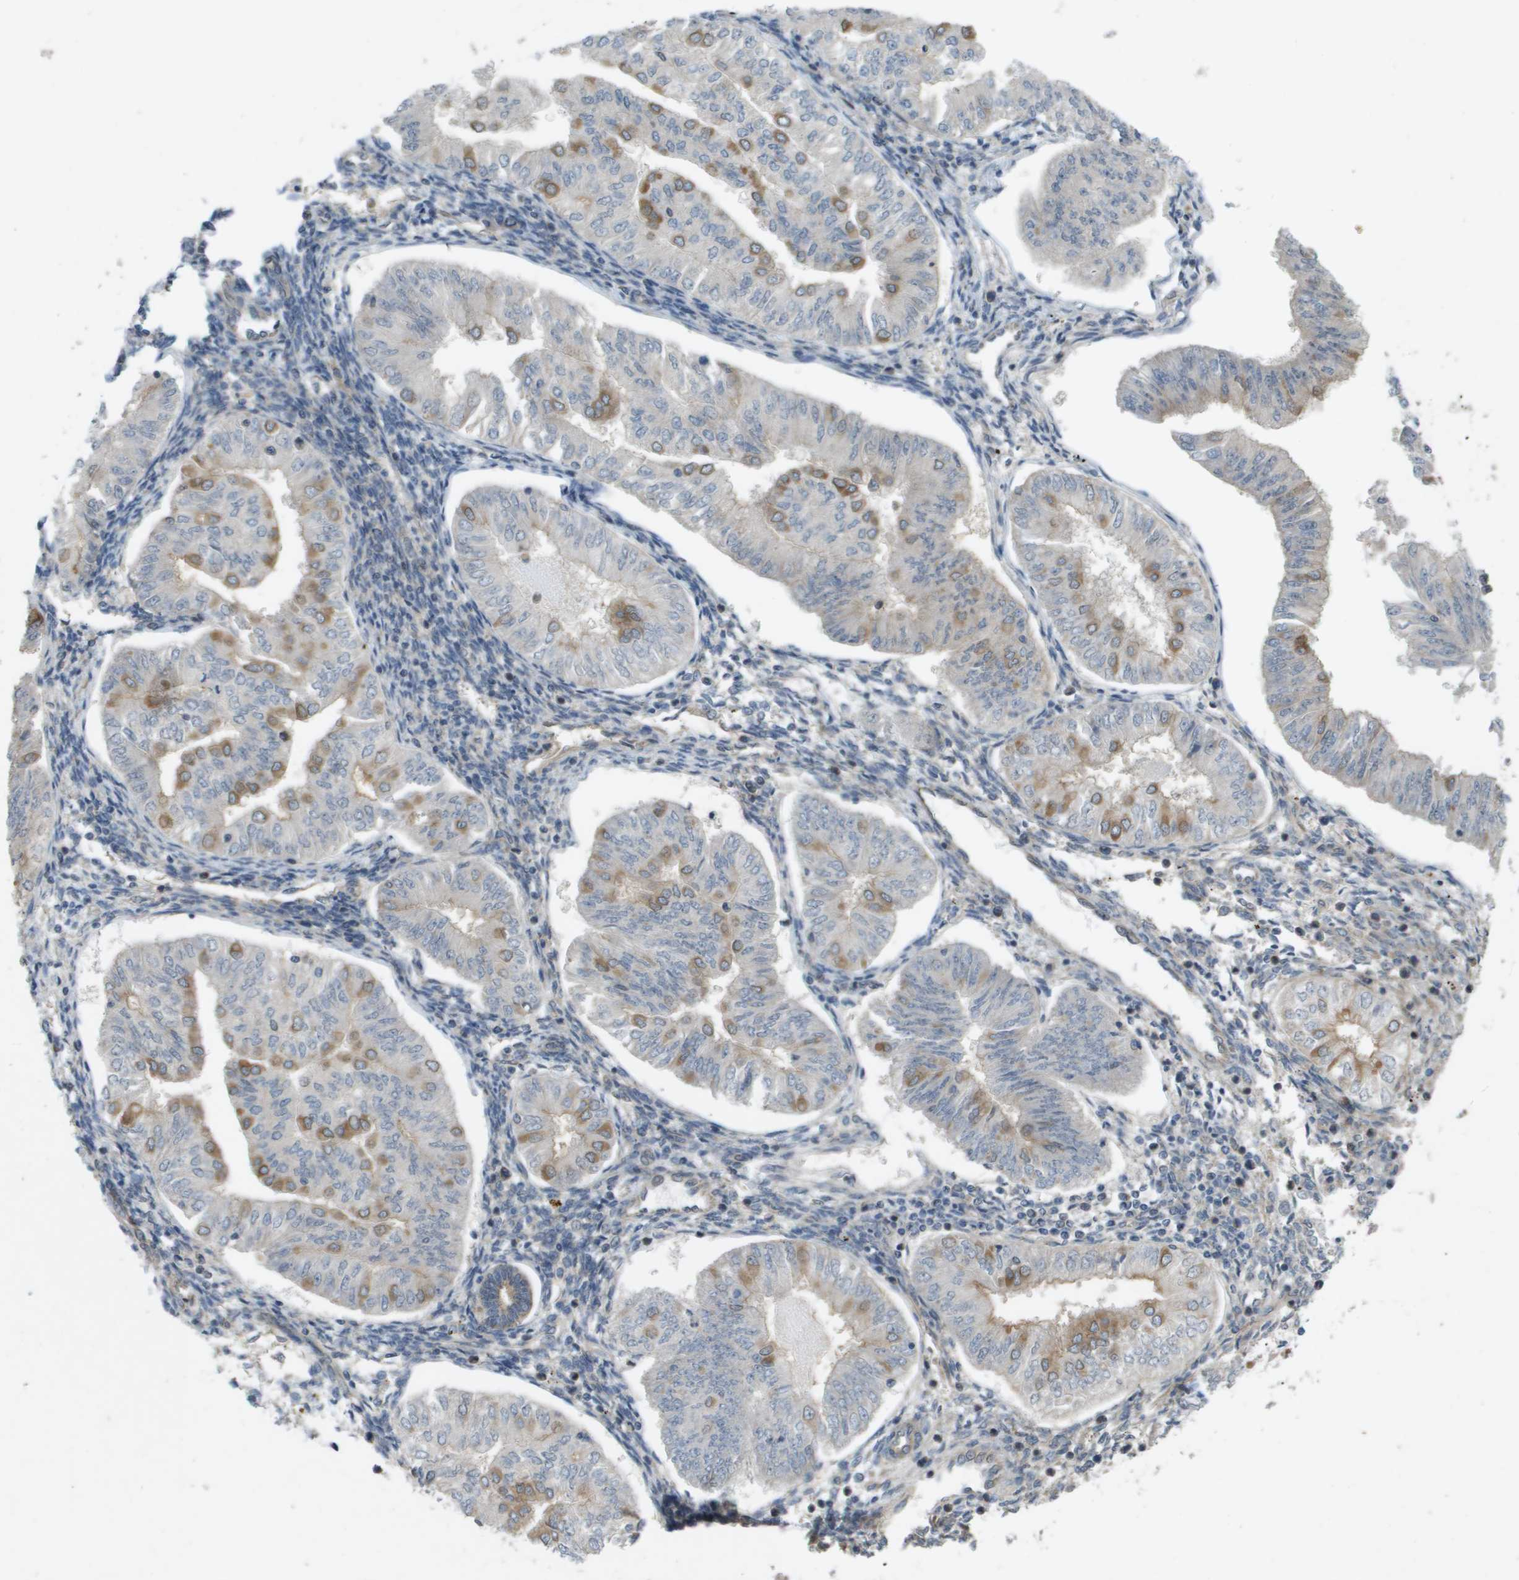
{"staining": {"intensity": "moderate", "quantity": "<25%", "location": "cytoplasmic/membranous"}, "tissue": "endometrial cancer", "cell_type": "Tumor cells", "image_type": "cancer", "snomed": [{"axis": "morphology", "description": "Normal tissue, NOS"}, {"axis": "morphology", "description": "Adenocarcinoma, NOS"}, {"axis": "topography", "description": "Endometrium"}], "caption": "Endometrial cancer (adenocarcinoma) tissue reveals moderate cytoplasmic/membranous staining in about <25% of tumor cells", "gene": "IFNLR1", "patient": {"sex": "female", "age": 53}}